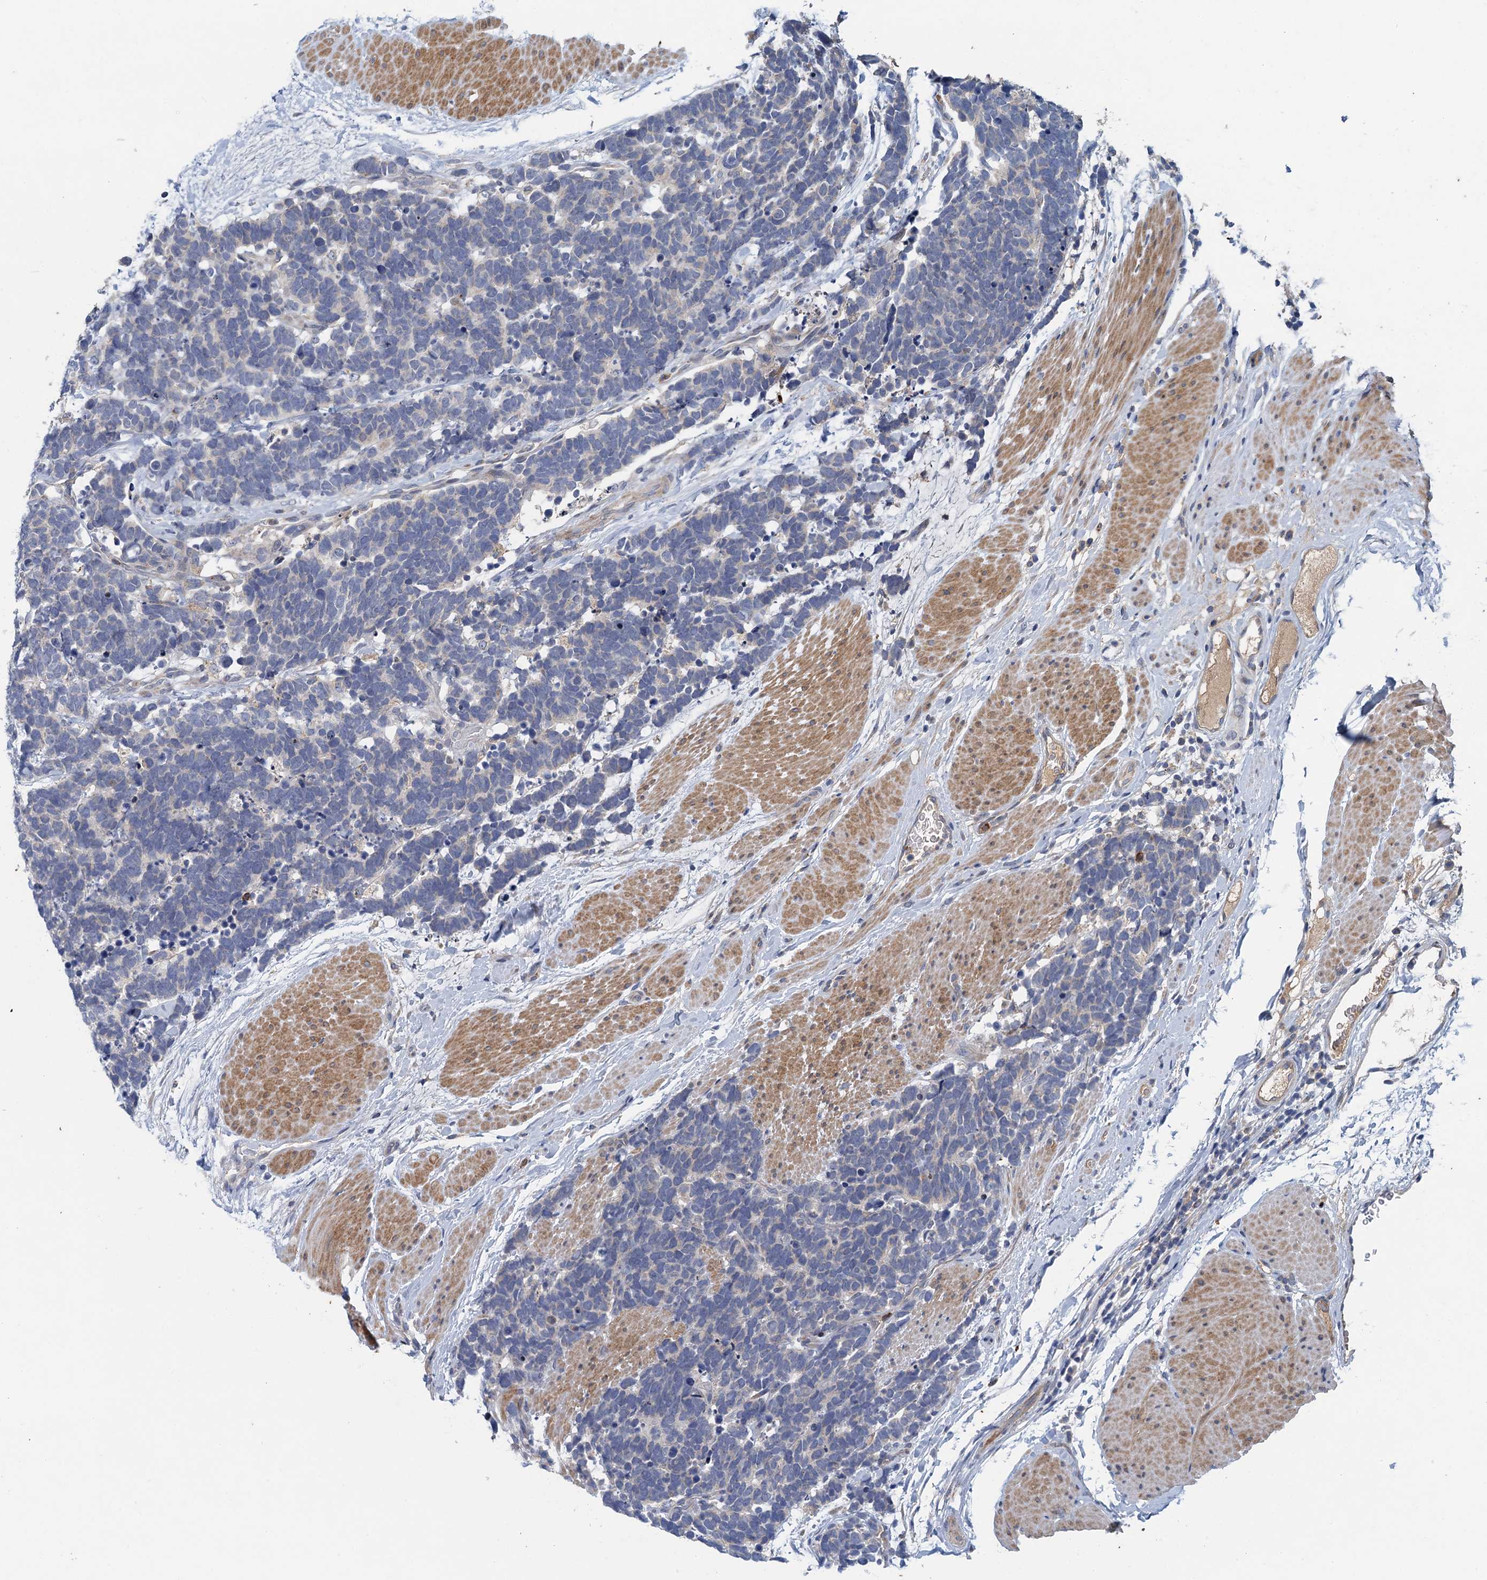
{"staining": {"intensity": "negative", "quantity": "none", "location": "none"}, "tissue": "carcinoid", "cell_type": "Tumor cells", "image_type": "cancer", "snomed": [{"axis": "morphology", "description": "Carcinoma, NOS"}, {"axis": "morphology", "description": "Carcinoid, malignant, NOS"}, {"axis": "topography", "description": "Urinary bladder"}], "caption": "The photomicrograph shows no significant expression in tumor cells of malignant carcinoid.", "gene": "TPCN1", "patient": {"sex": "male", "age": 57}}